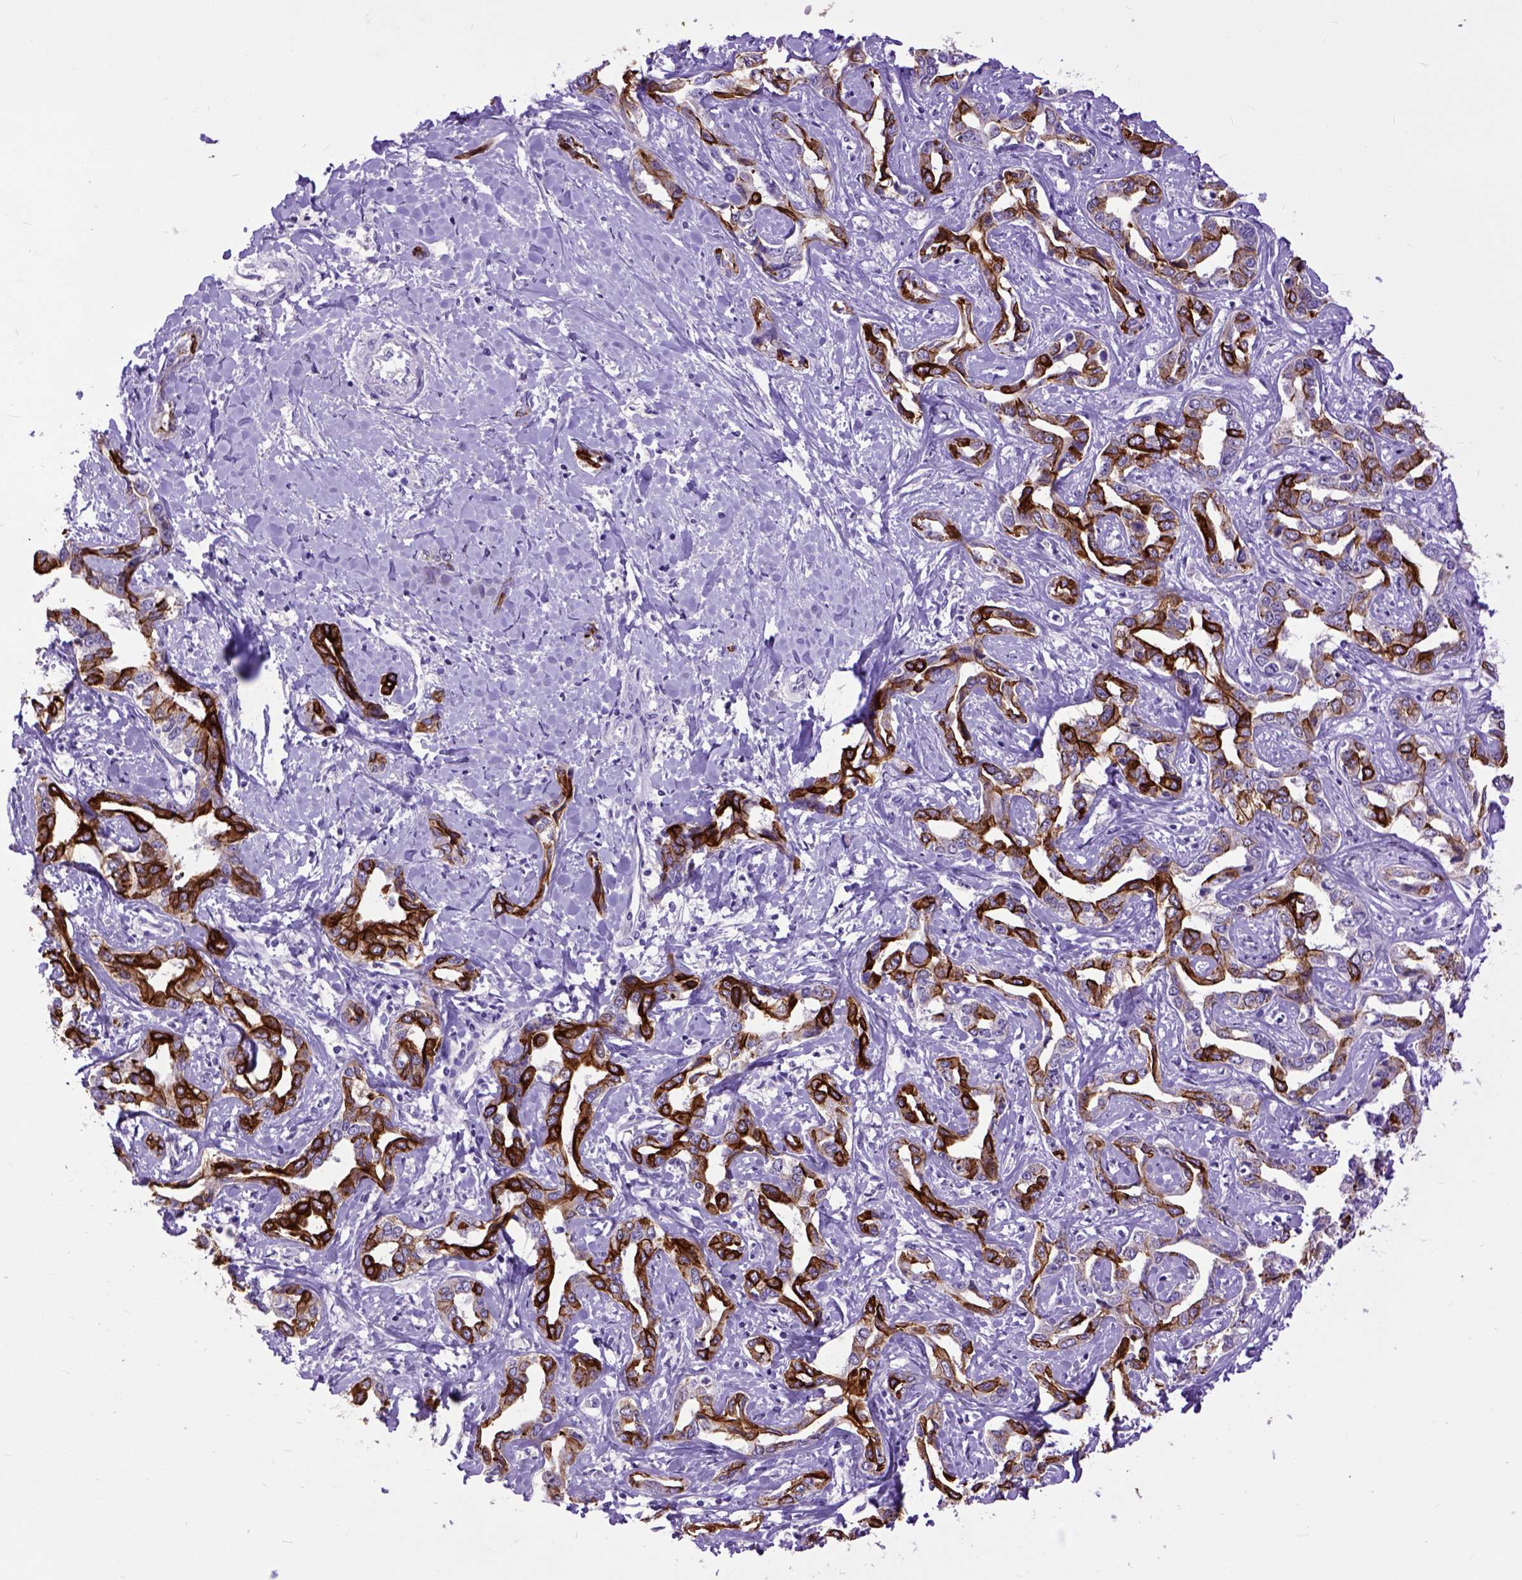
{"staining": {"intensity": "strong", "quantity": ">75%", "location": "cytoplasmic/membranous"}, "tissue": "liver cancer", "cell_type": "Tumor cells", "image_type": "cancer", "snomed": [{"axis": "morphology", "description": "Cholangiocarcinoma"}, {"axis": "topography", "description": "Liver"}], "caption": "Brown immunohistochemical staining in cholangiocarcinoma (liver) exhibits strong cytoplasmic/membranous positivity in about >75% of tumor cells.", "gene": "RAB25", "patient": {"sex": "male", "age": 59}}